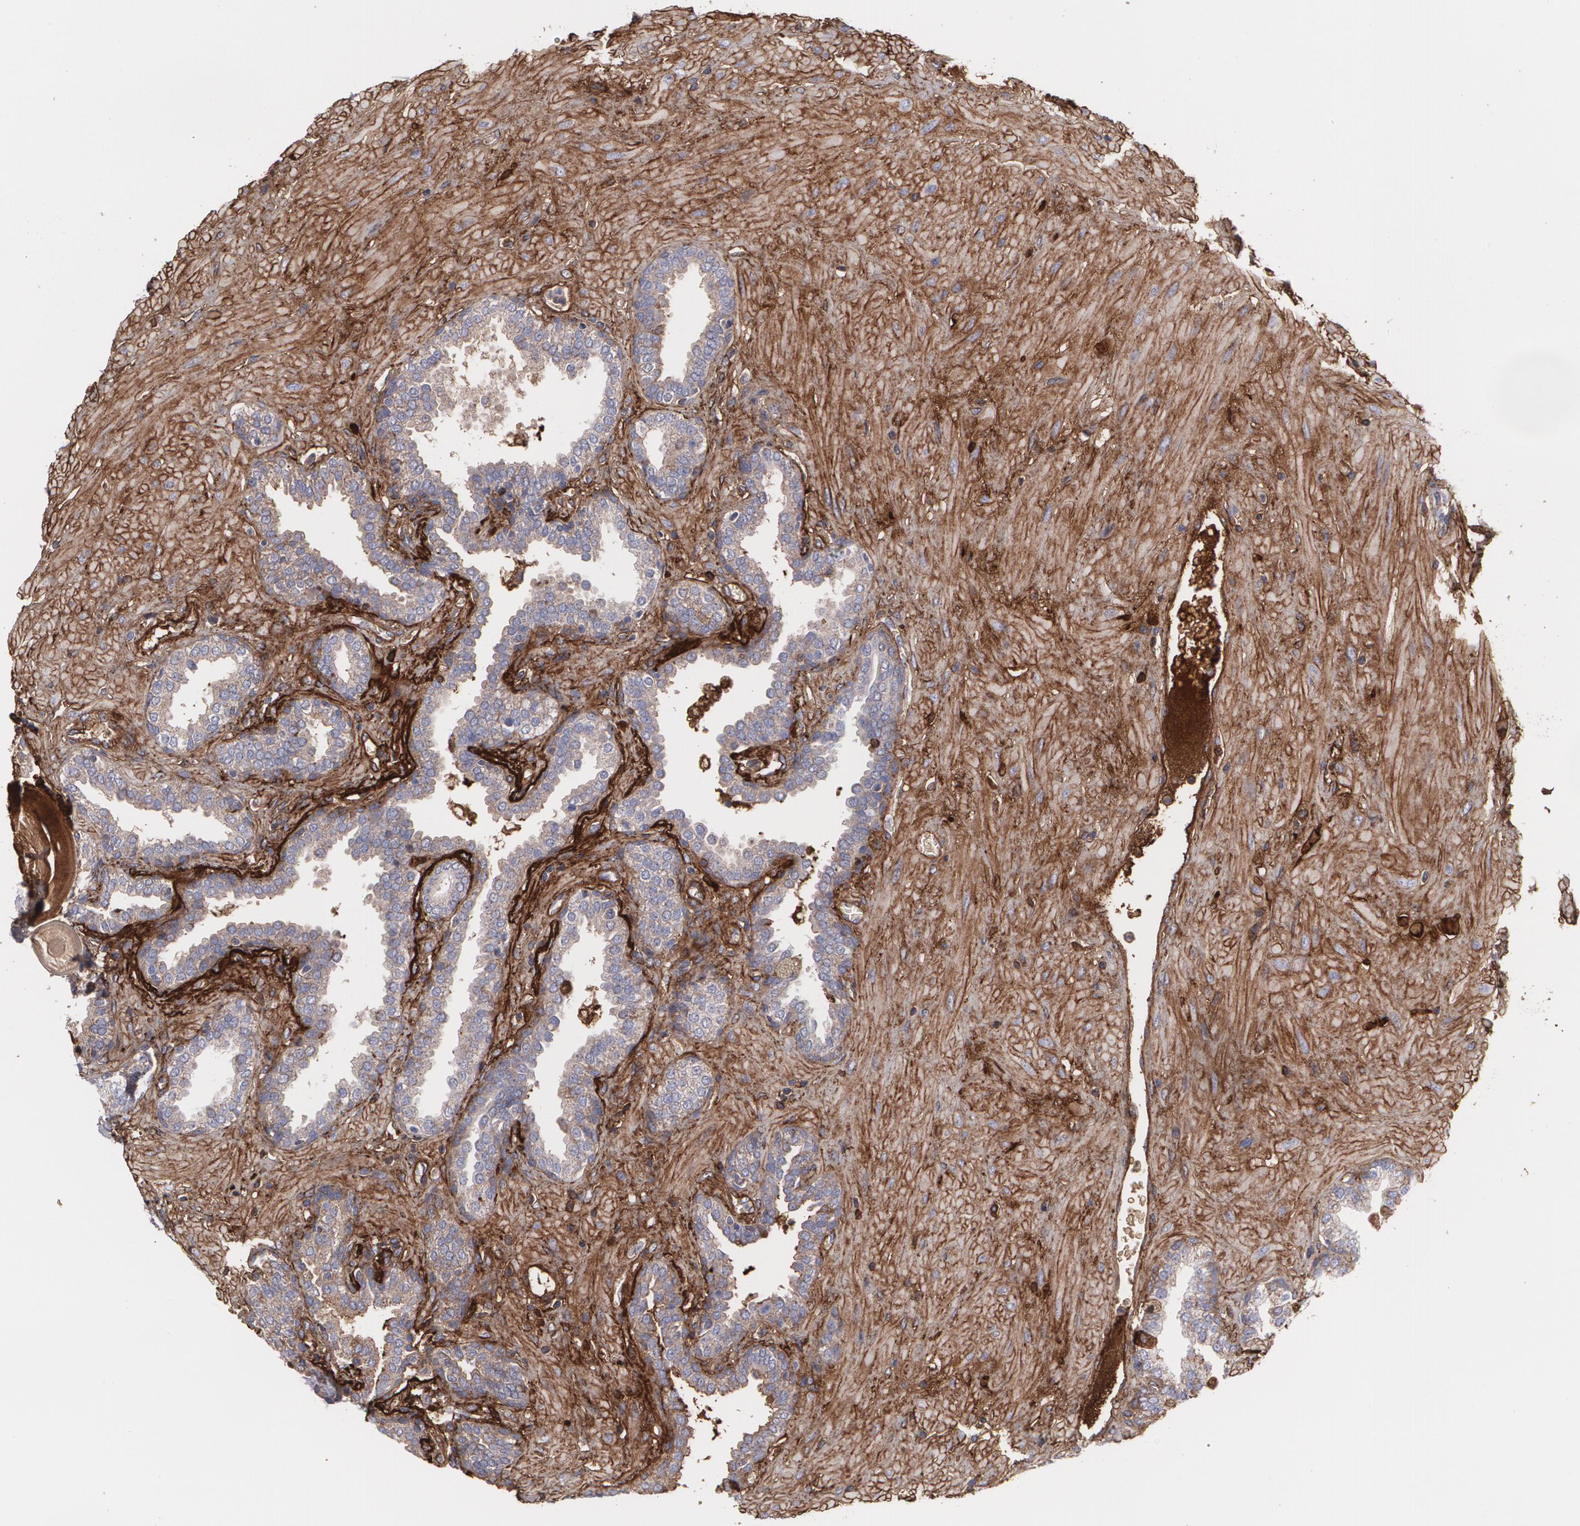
{"staining": {"intensity": "weak", "quantity": ">75%", "location": "cytoplasmic/membranous"}, "tissue": "prostate", "cell_type": "Glandular cells", "image_type": "normal", "snomed": [{"axis": "morphology", "description": "Normal tissue, NOS"}, {"axis": "topography", "description": "Prostate"}], "caption": "Immunohistochemistry (IHC) of normal prostate reveals low levels of weak cytoplasmic/membranous expression in about >75% of glandular cells.", "gene": "FBLN1", "patient": {"sex": "male", "age": 51}}